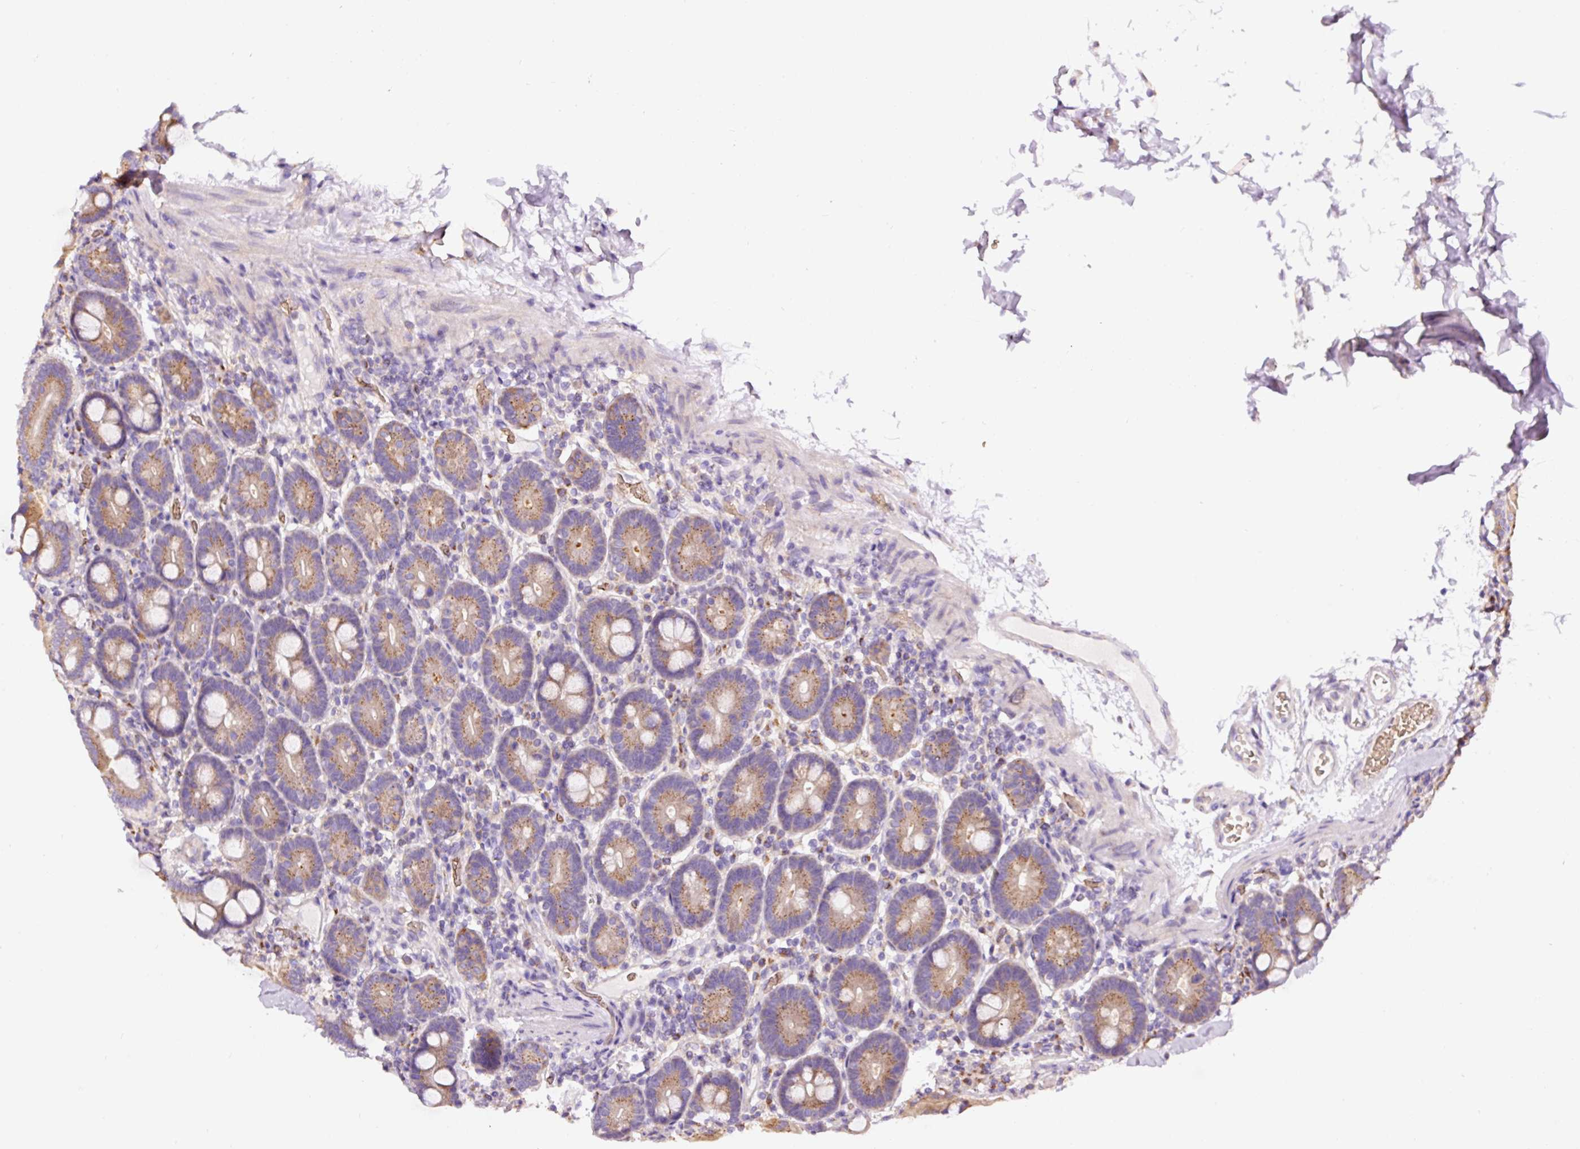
{"staining": {"intensity": "strong", "quantity": ">75%", "location": "cytoplasmic/membranous"}, "tissue": "duodenum", "cell_type": "Glandular cells", "image_type": "normal", "snomed": [{"axis": "morphology", "description": "Normal tissue, NOS"}, {"axis": "topography", "description": "Duodenum"}], "caption": "A high-resolution micrograph shows immunohistochemistry staining of unremarkable duodenum, which displays strong cytoplasmic/membranous staining in approximately >75% of glandular cells. Nuclei are stained in blue.", "gene": "PRRC2A", "patient": {"sex": "male", "age": 55}}